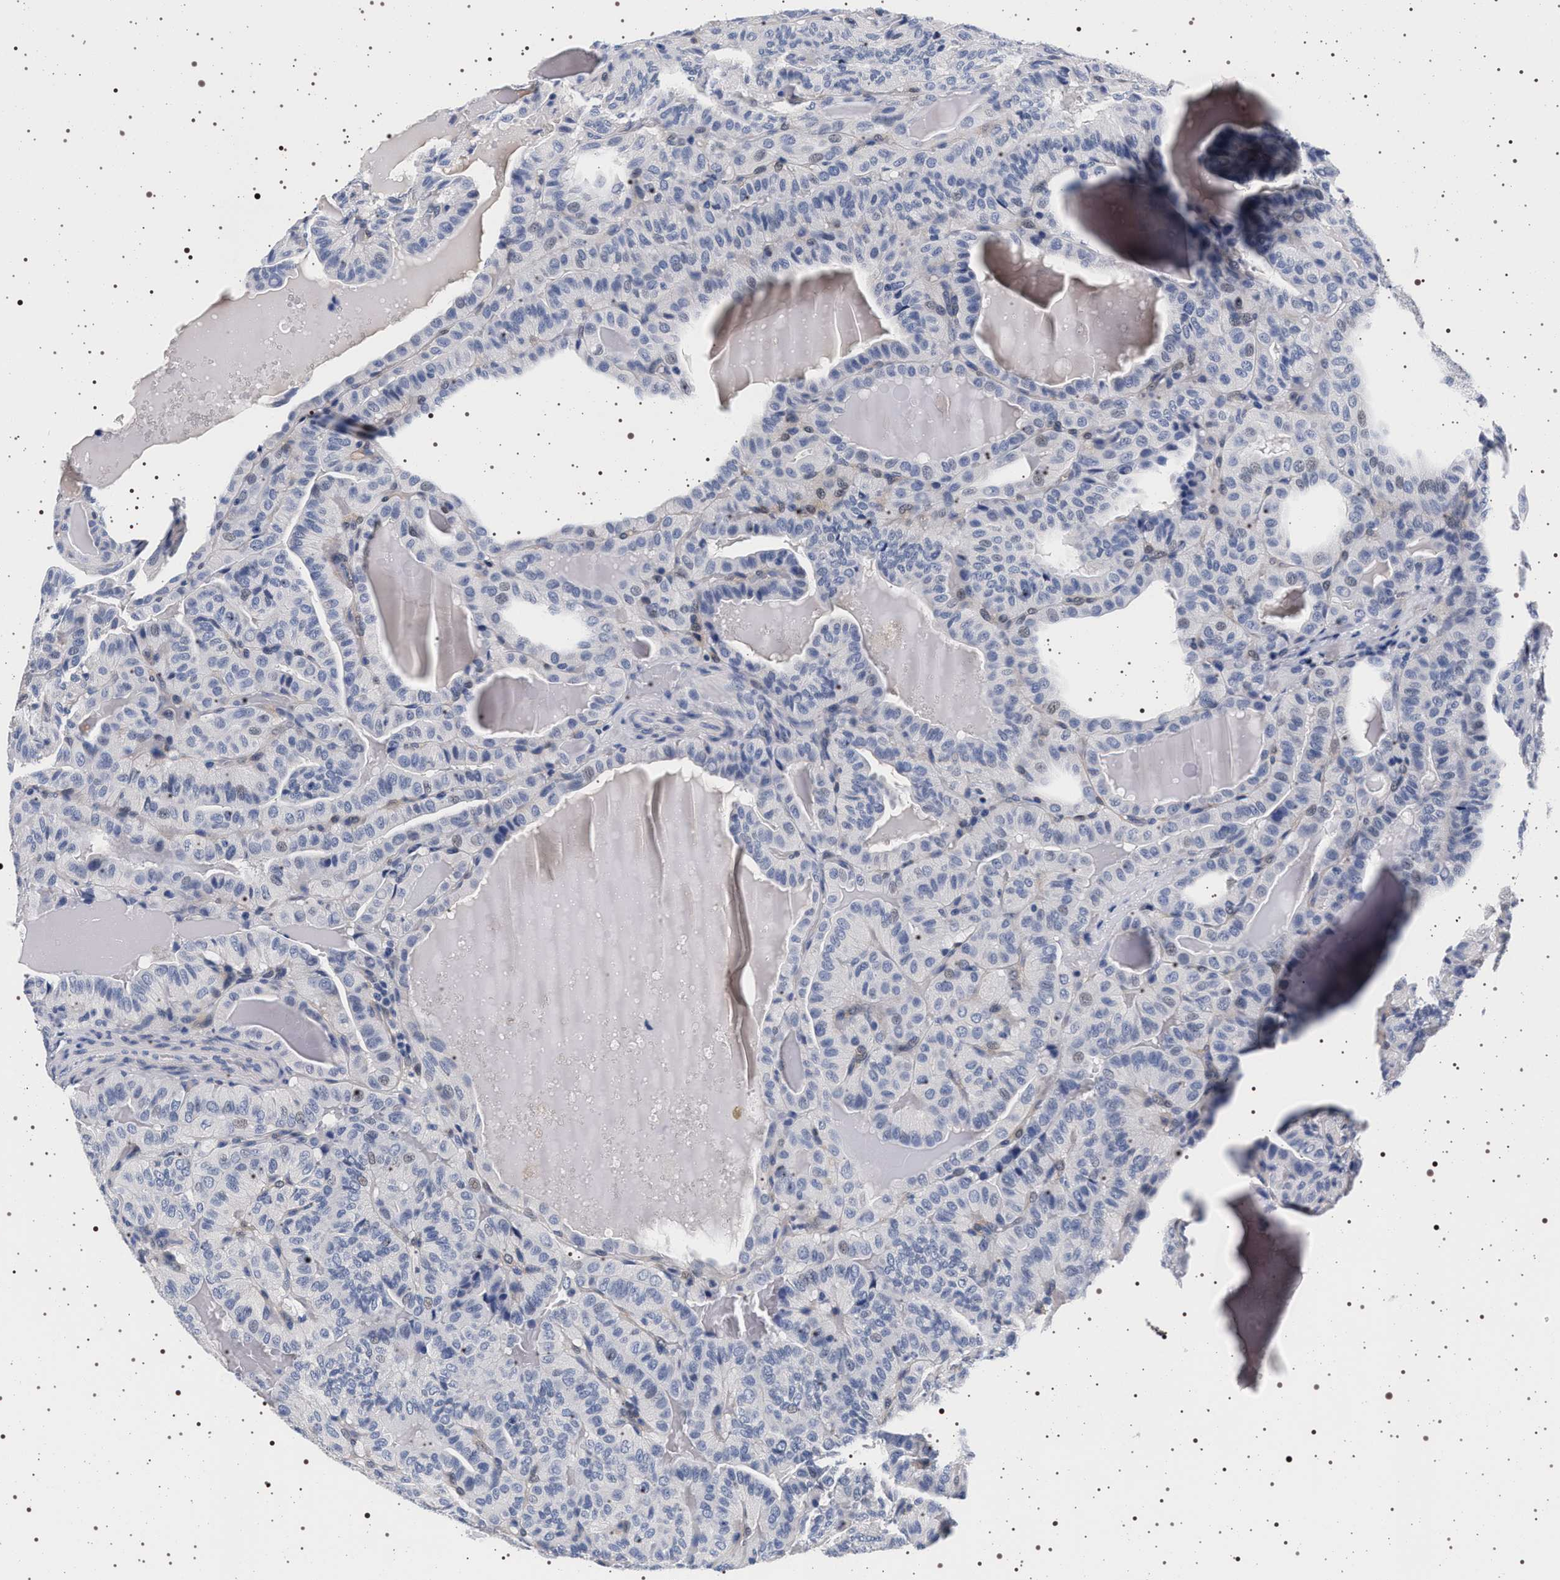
{"staining": {"intensity": "negative", "quantity": "none", "location": "none"}, "tissue": "thyroid cancer", "cell_type": "Tumor cells", "image_type": "cancer", "snomed": [{"axis": "morphology", "description": "Papillary adenocarcinoma, NOS"}, {"axis": "topography", "description": "Thyroid gland"}], "caption": "The photomicrograph reveals no staining of tumor cells in thyroid cancer (papillary adenocarcinoma).", "gene": "MAPK10", "patient": {"sex": "male", "age": 77}}